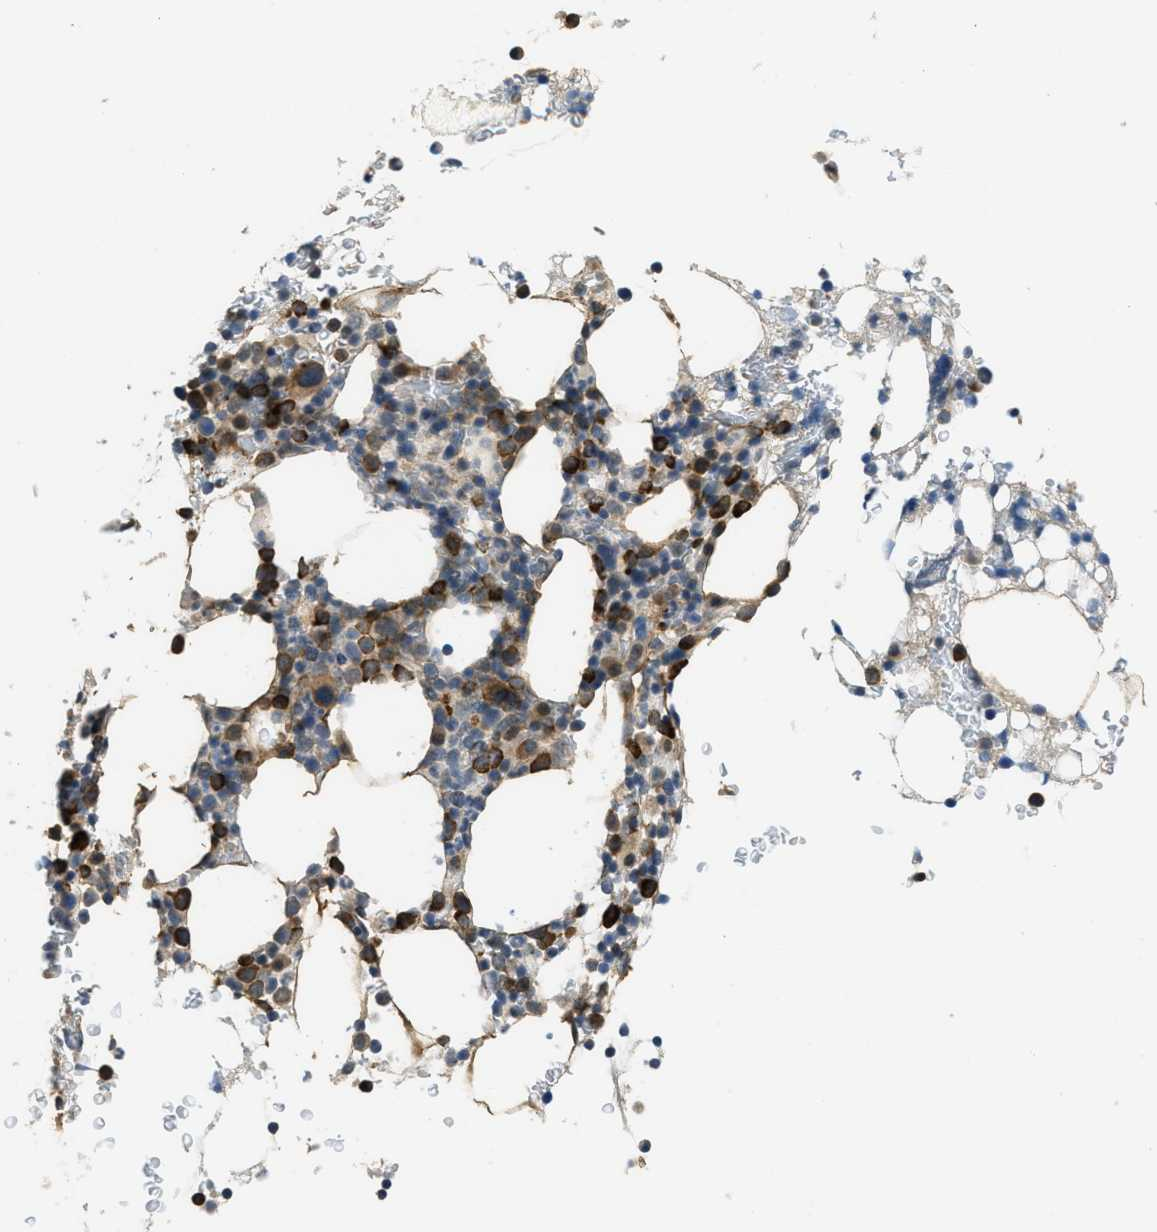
{"staining": {"intensity": "strong", "quantity": "<25%", "location": "cytoplasmic/membranous"}, "tissue": "bone marrow", "cell_type": "Hematopoietic cells", "image_type": "normal", "snomed": [{"axis": "morphology", "description": "Normal tissue, NOS"}, {"axis": "morphology", "description": "Inflammation, NOS"}, {"axis": "topography", "description": "Bone marrow"}], "caption": "This micrograph demonstrates unremarkable bone marrow stained with IHC to label a protein in brown. The cytoplasmic/membranous of hematopoietic cells show strong positivity for the protein. Nuclei are counter-stained blue.", "gene": "IGF2BP2", "patient": {"sex": "female", "age": 84}}